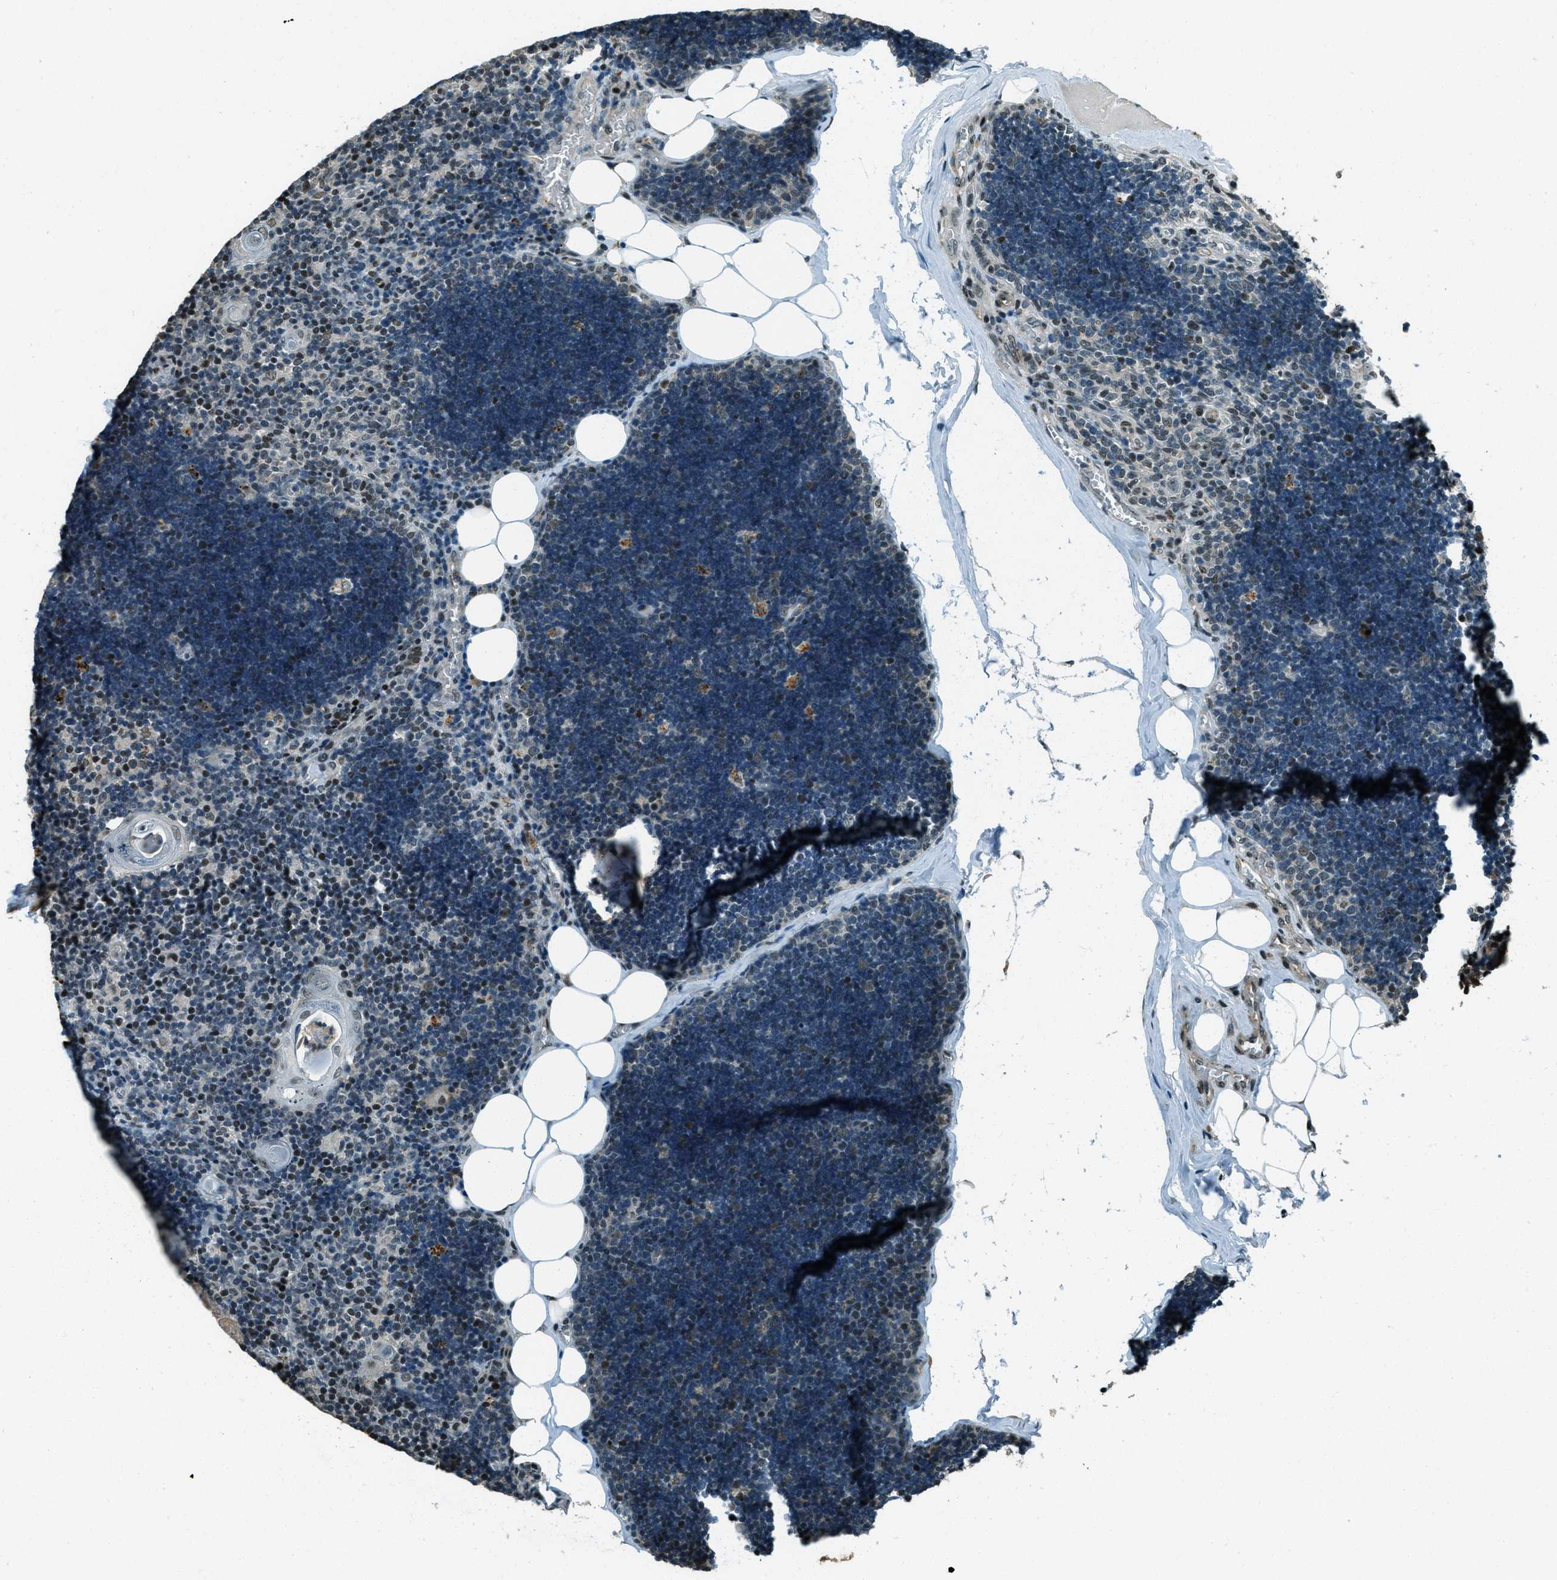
{"staining": {"intensity": "moderate", "quantity": "<25%", "location": "nuclear"}, "tissue": "lymph node", "cell_type": "Germinal center cells", "image_type": "normal", "snomed": [{"axis": "morphology", "description": "Normal tissue, NOS"}, {"axis": "topography", "description": "Lymph node"}], "caption": "This is a micrograph of IHC staining of normal lymph node, which shows moderate staining in the nuclear of germinal center cells.", "gene": "TARDBP", "patient": {"sex": "male", "age": 33}}